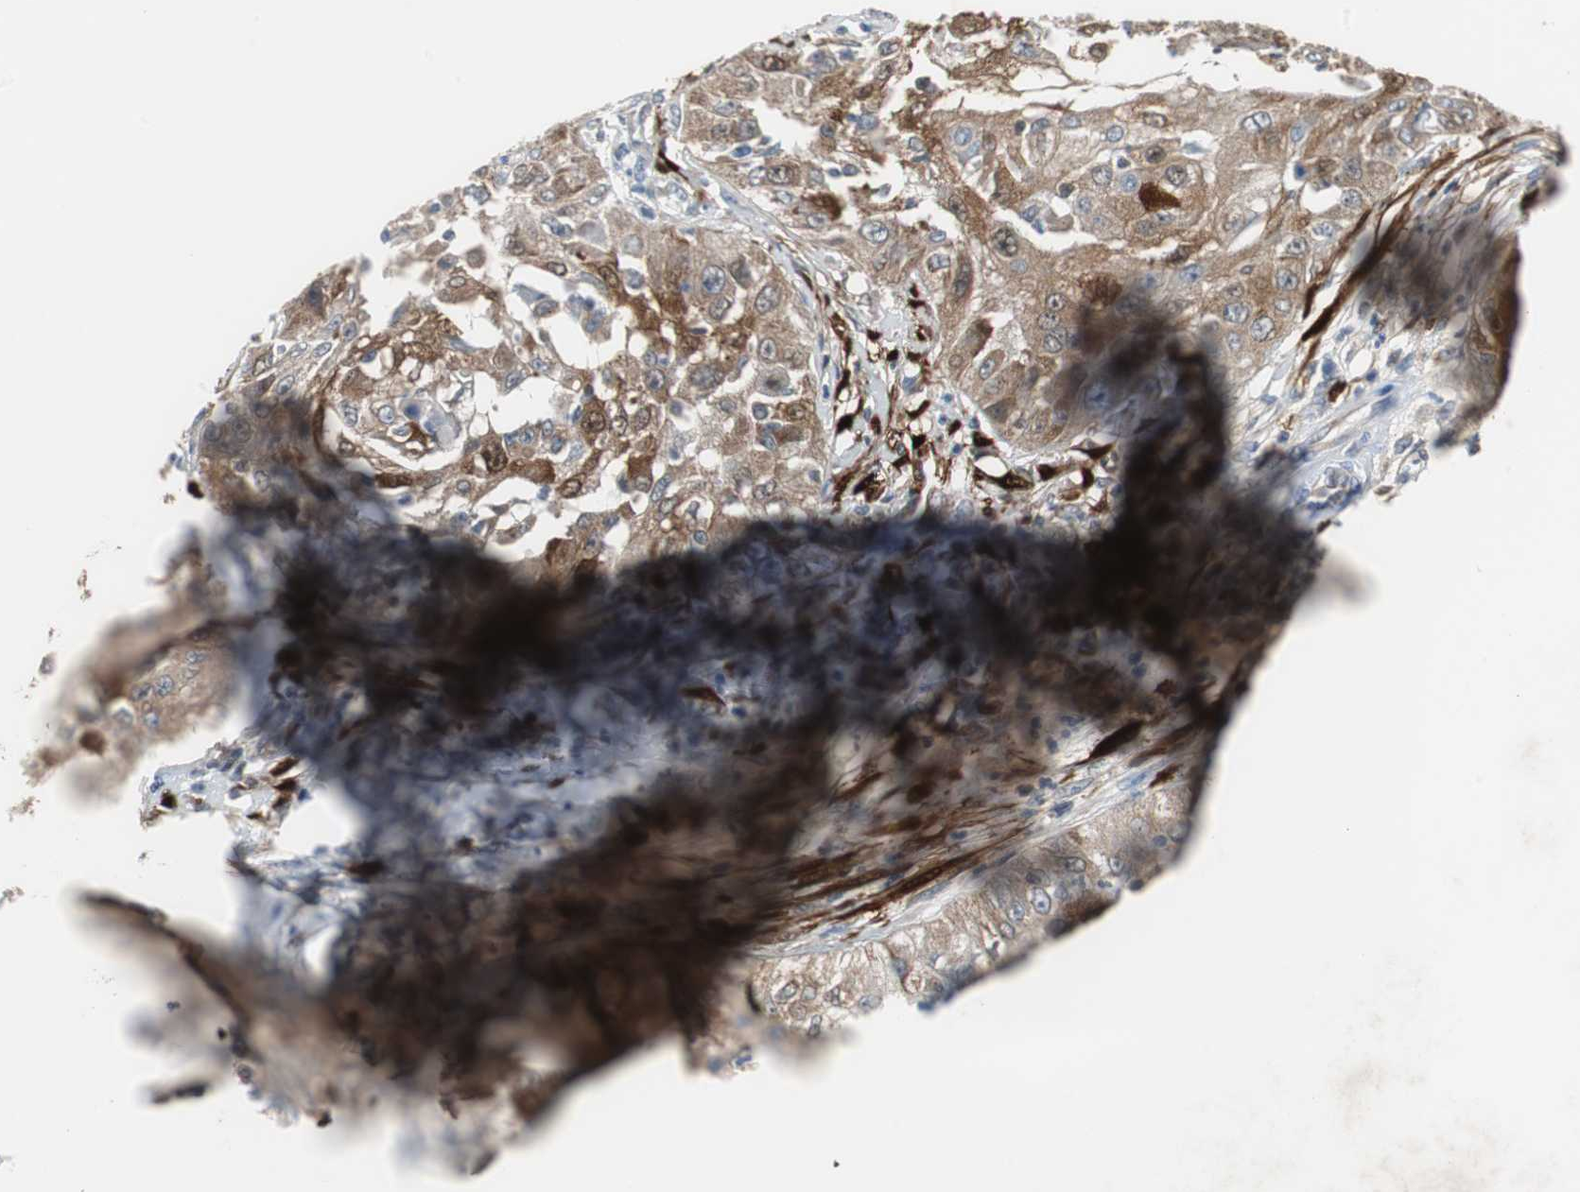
{"staining": {"intensity": "strong", "quantity": "25%-75%", "location": "cytoplasmic/membranous,nuclear"}, "tissue": "cervical cancer", "cell_type": "Tumor cells", "image_type": "cancer", "snomed": [{"axis": "morphology", "description": "Squamous cell carcinoma, NOS"}, {"axis": "topography", "description": "Cervix"}], "caption": "Protein staining of cervical squamous cell carcinoma tissue exhibits strong cytoplasmic/membranous and nuclear expression in approximately 25%-75% of tumor cells. The protein is shown in brown color, while the nuclei are stained blue.", "gene": "CALB2", "patient": {"sex": "female", "age": 64}}